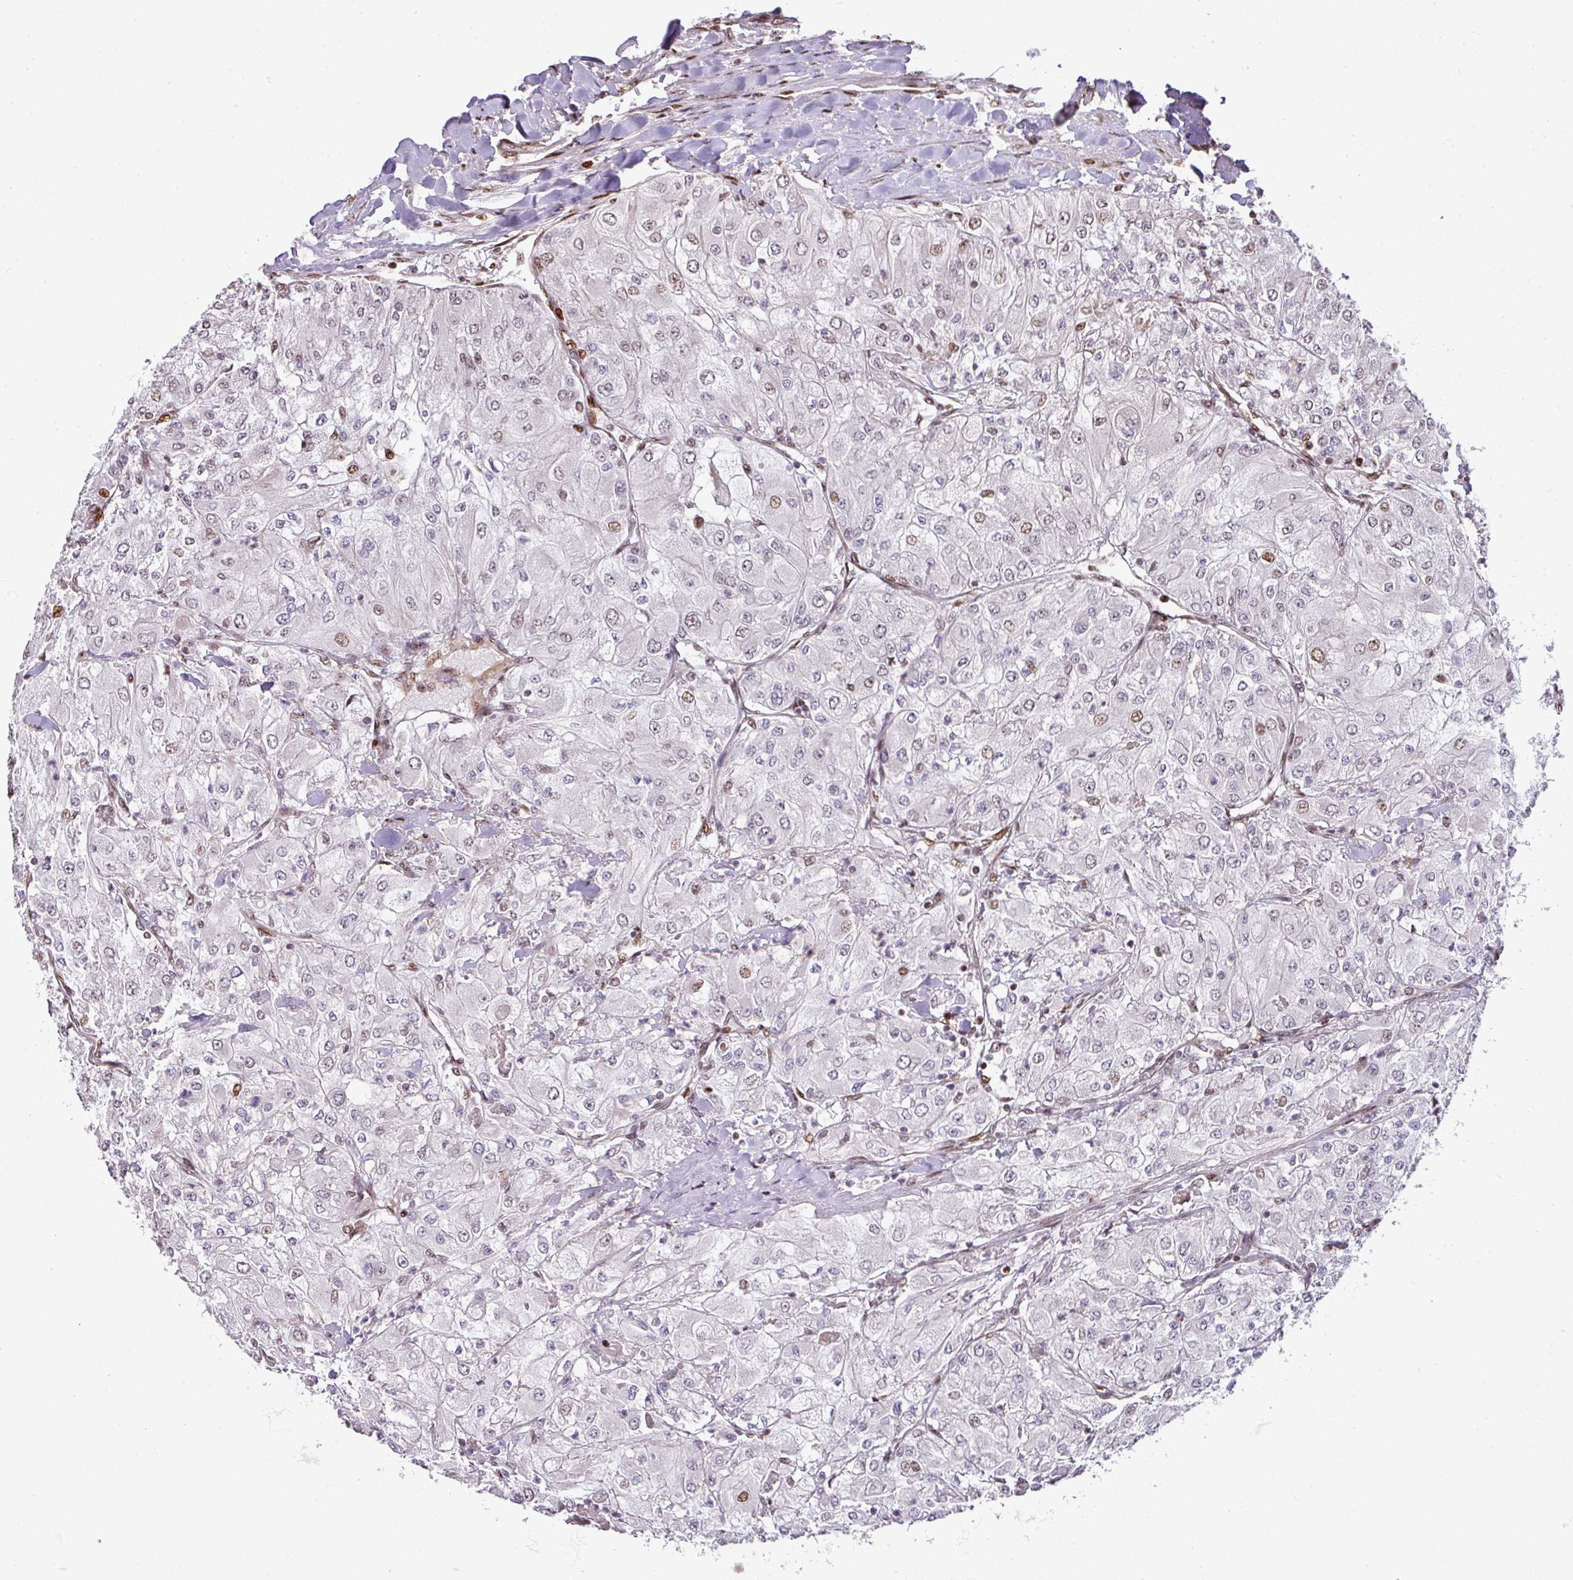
{"staining": {"intensity": "moderate", "quantity": "<25%", "location": "nuclear"}, "tissue": "renal cancer", "cell_type": "Tumor cells", "image_type": "cancer", "snomed": [{"axis": "morphology", "description": "Adenocarcinoma, NOS"}, {"axis": "topography", "description": "Kidney"}], "caption": "The micrograph demonstrates a brown stain indicating the presence of a protein in the nuclear of tumor cells in renal cancer (adenocarcinoma). The protein is stained brown, and the nuclei are stained in blue (DAB IHC with brightfield microscopy, high magnification).", "gene": "MYSM1", "patient": {"sex": "male", "age": 80}}